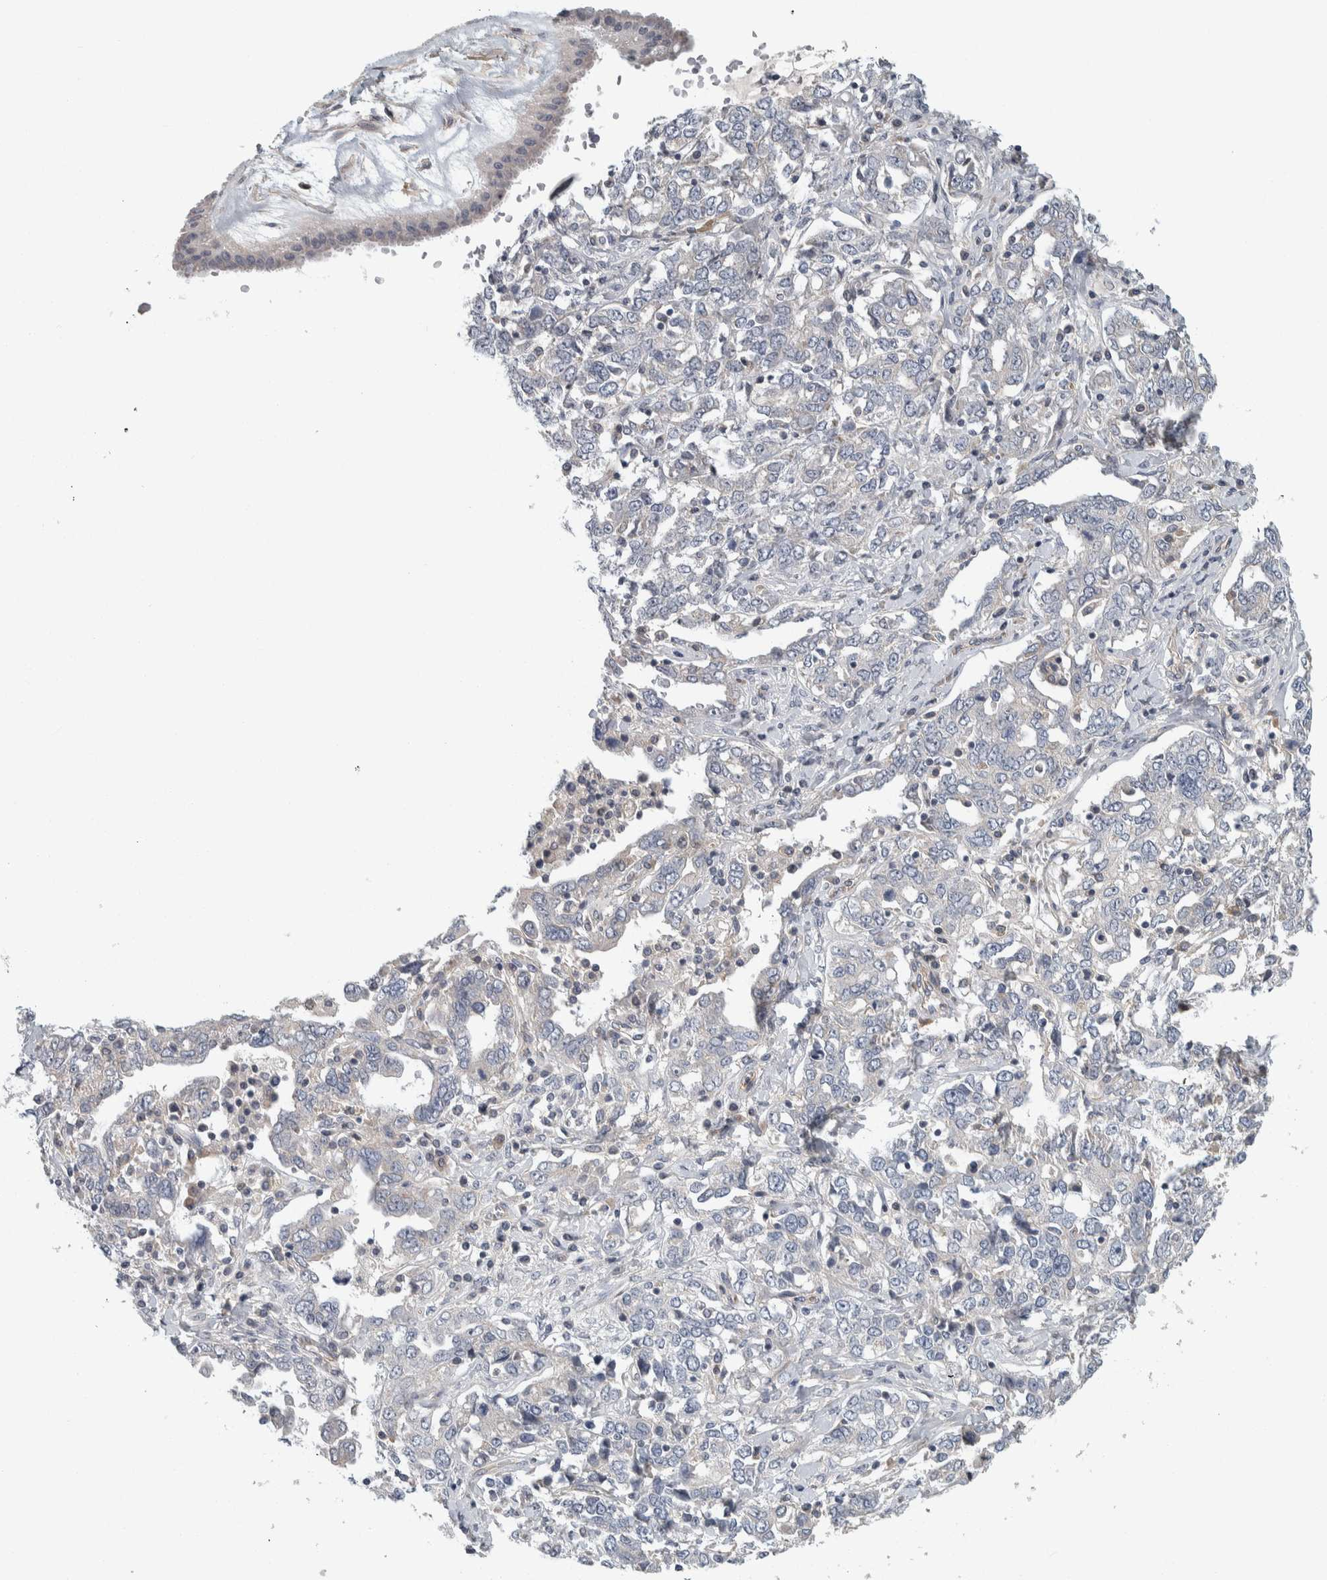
{"staining": {"intensity": "negative", "quantity": "none", "location": "none"}, "tissue": "ovarian cancer", "cell_type": "Tumor cells", "image_type": "cancer", "snomed": [{"axis": "morphology", "description": "Cystadenocarcinoma, mucinous, NOS"}, {"axis": "topography", "description": "Ovary"}], "caption": "Tumor cells are negative for protein expression in human ovarian mucinous cystadenocarcinoma.", "gene": "KCNJ3", "patient": {"sex": "female", "age": 73}}